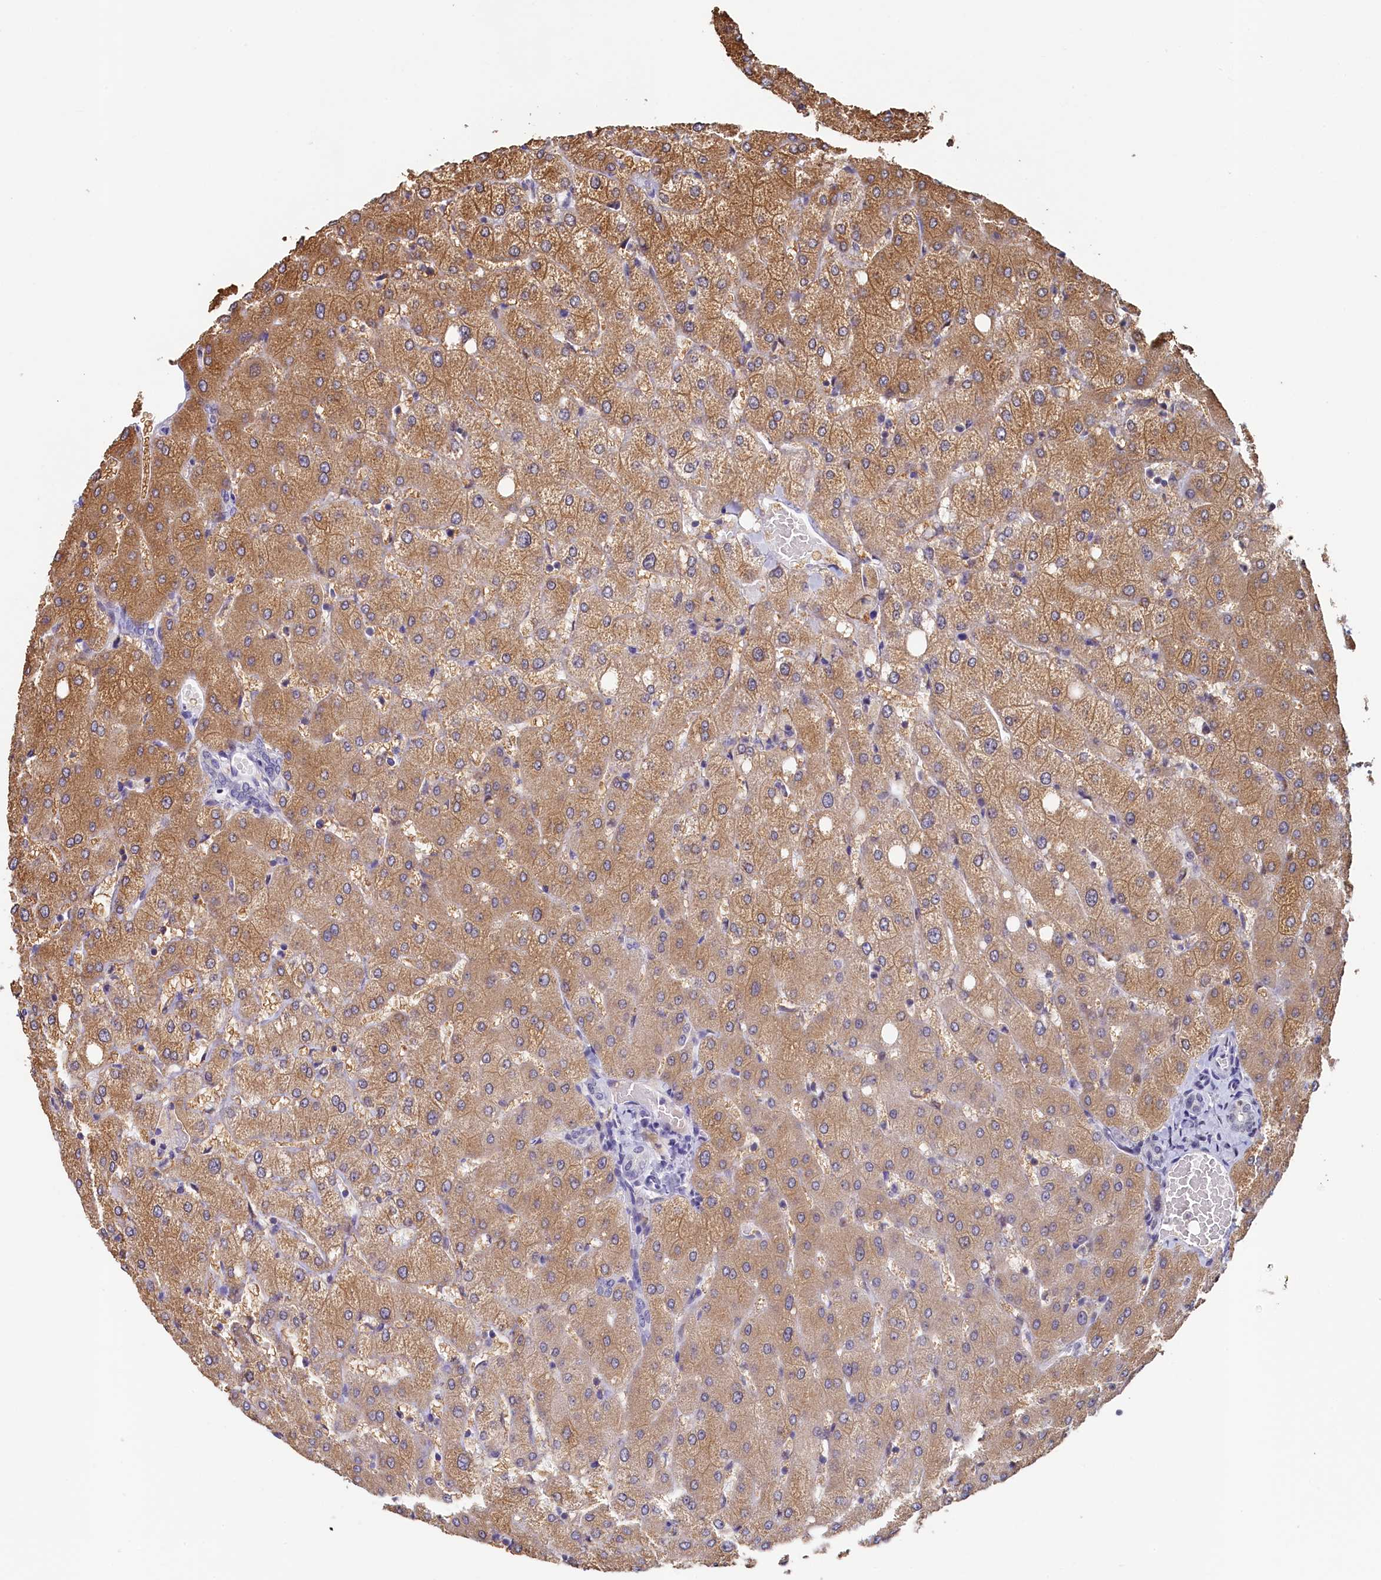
{"staining": {"intensity": "negative", "quantity": "none", "location": "none"}, "tissue": "liver", "cell_type": "Cholangiocytes", "image_type": "normal", "snomed": [{"axis": "morphology", "description": "Normal tissue, NOS"}, {"axis": "topography", "description": "Liver"}], "caption": "DAB immunohistochemical staining of unremarkable human liver demonstrates no significant positivity in cholangiocytes. (DAB immunohistochemistry, high magnification).", "gene": "MOSPD3", "patient": {"sex": "female", "age": 54}}